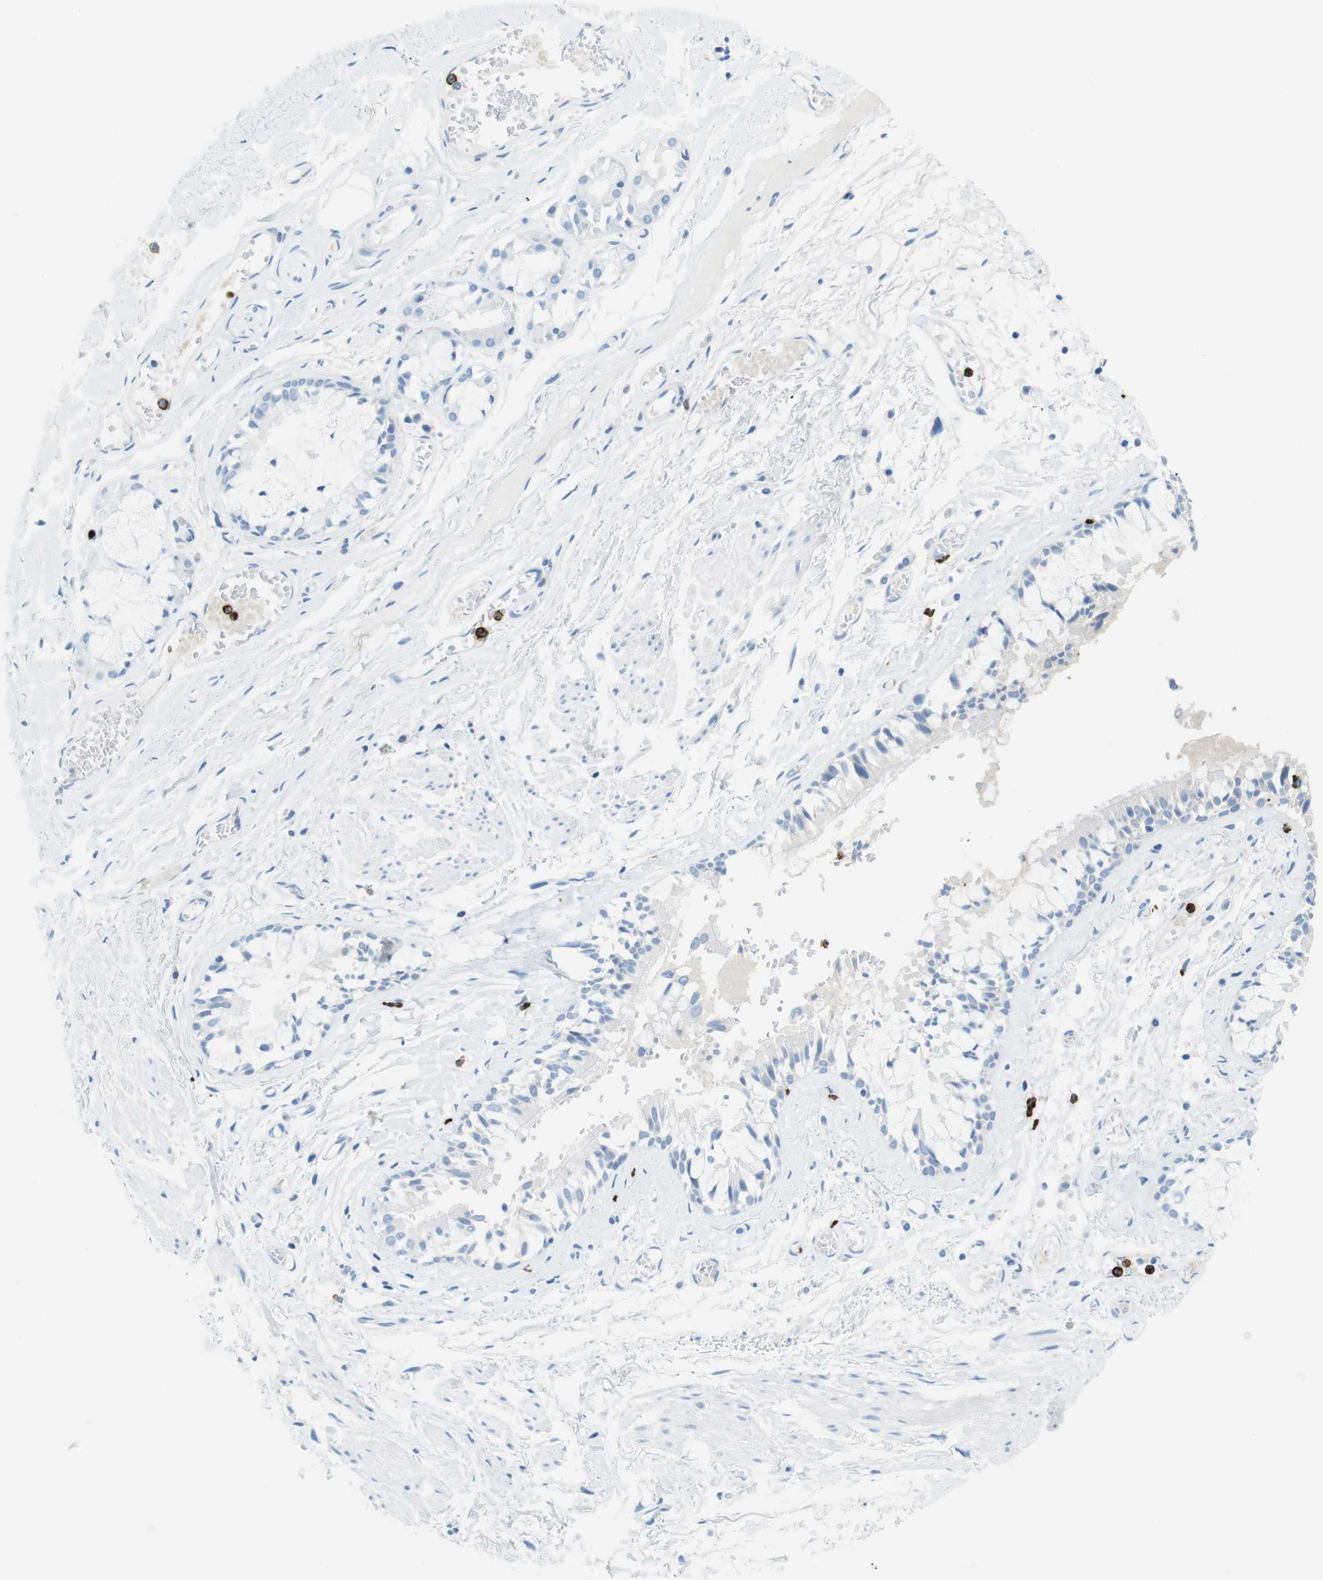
{"staining": {"intensity": "negative", "quantity": "none", "location": "none"}, "tissue": "bronchus", "cell_type": "Respiratory epithelial cells", "image_type": "normal", "snomed": [{"axis": "morphology", "description": "Normal tissue, NOS"}, {"axis": "morphology", "description": "Inflammation, NOS"}, {"axis": "topography", "description": "Cartilage tissue"}, {"axis": "topography", "description": "Lung"}], "caption": "The histopathology image exhibits no significant expression in respiratory epithelial cells of bronchus. The staining was performed using DAB (3,3'-diaminobenzidine) to visualize the protein expression in brown, while the nuclei were stained in blue with hematoxylin (Magnification: 20x).", "gene": "MCEMP1", "patient": {"sex": "male", "age": 71}}